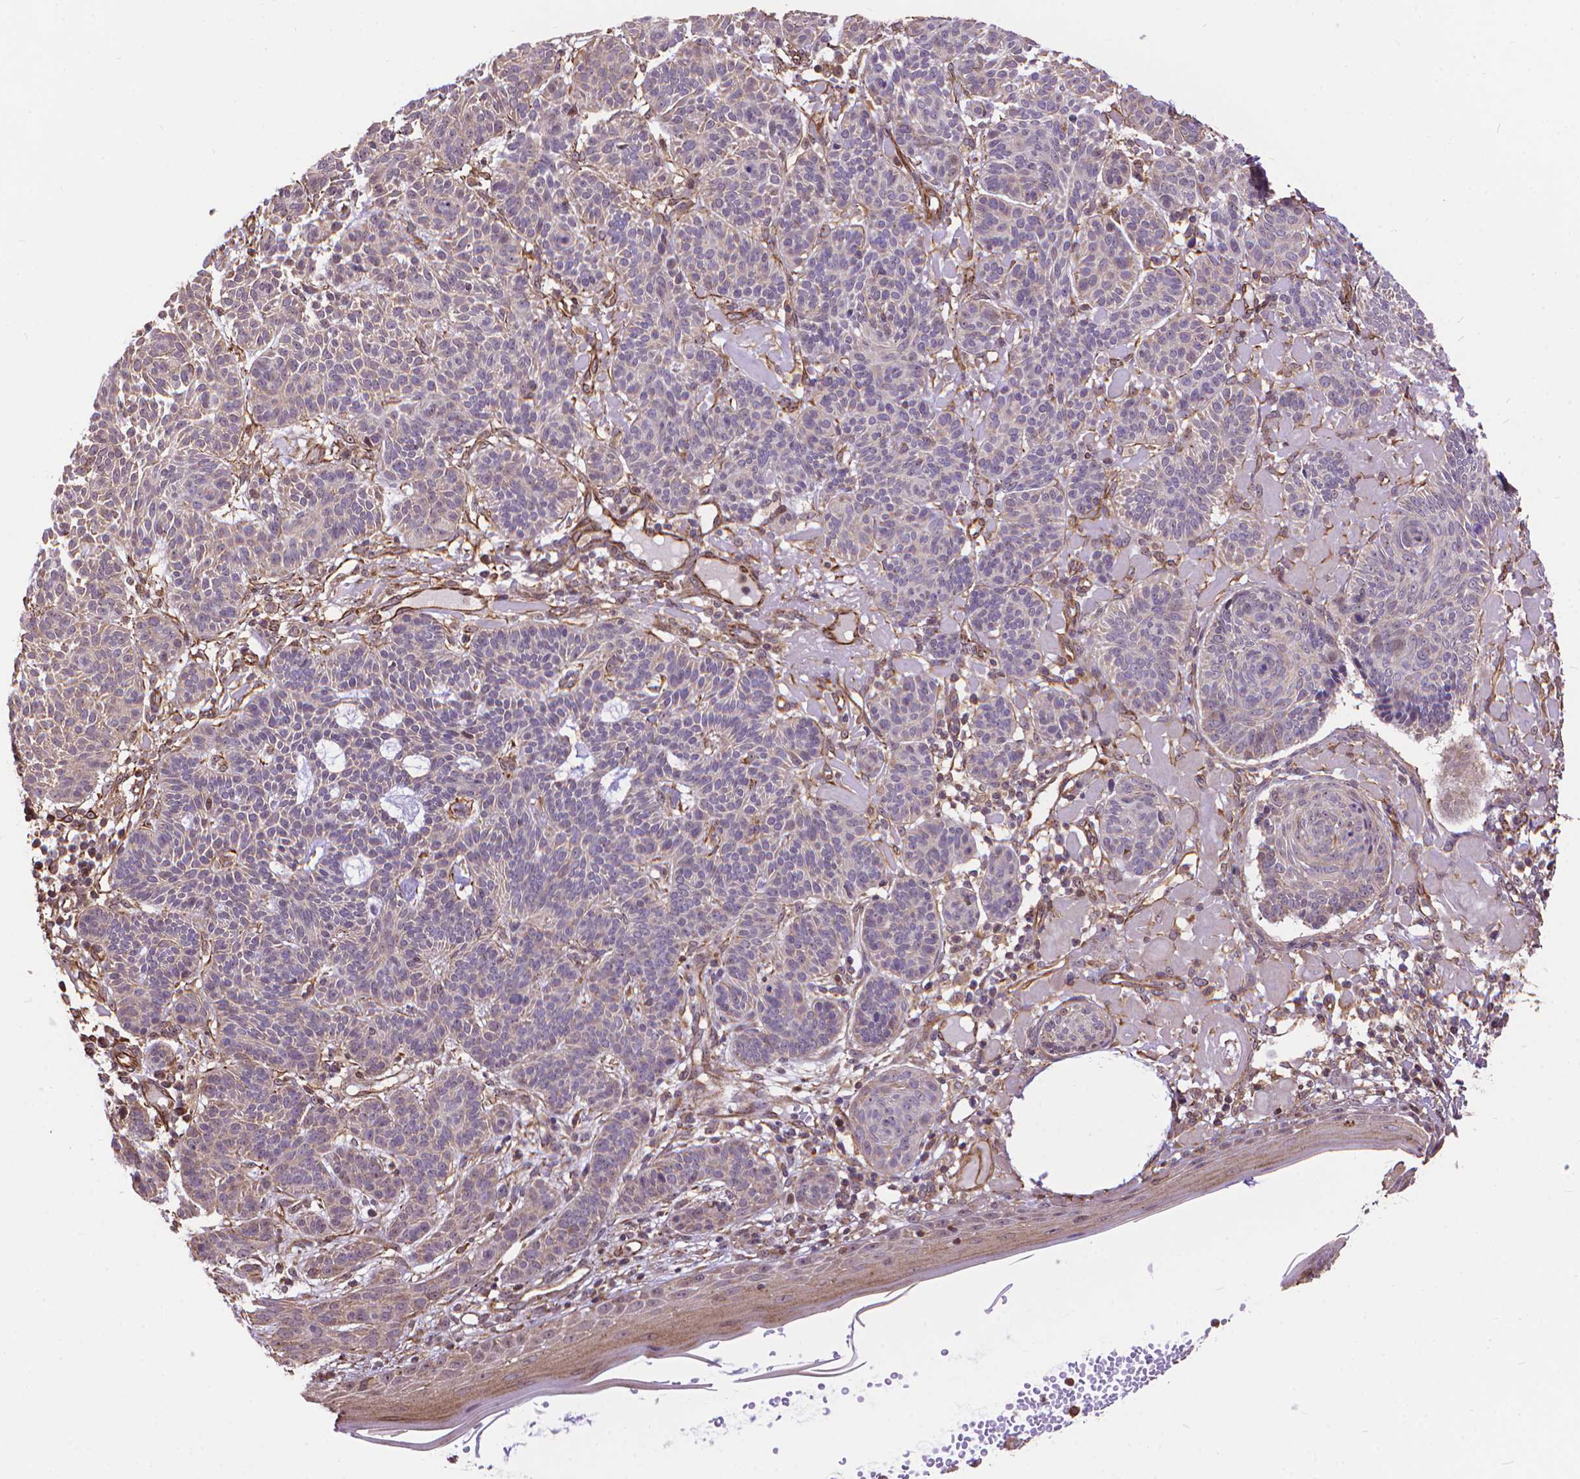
{"staining": {"intensity": "negative", "quantity": "none", "location": "none"}, "tissue": "skin cancer", "cell_type": "Tumor cells", "image_type": "cancer", "snomed": [{"axis": "morphology", "description": "Basal cell carcinoma"}, {"axis": "topography", "description": "Skin"}], "caption": "High power microscopy histopathology image of an IHC image of skin basal cell carcinoma, revealing no significant positivity in tumor cells.", "gene": "TMEM135", "patient": {"sex": "male", "age": 85}}